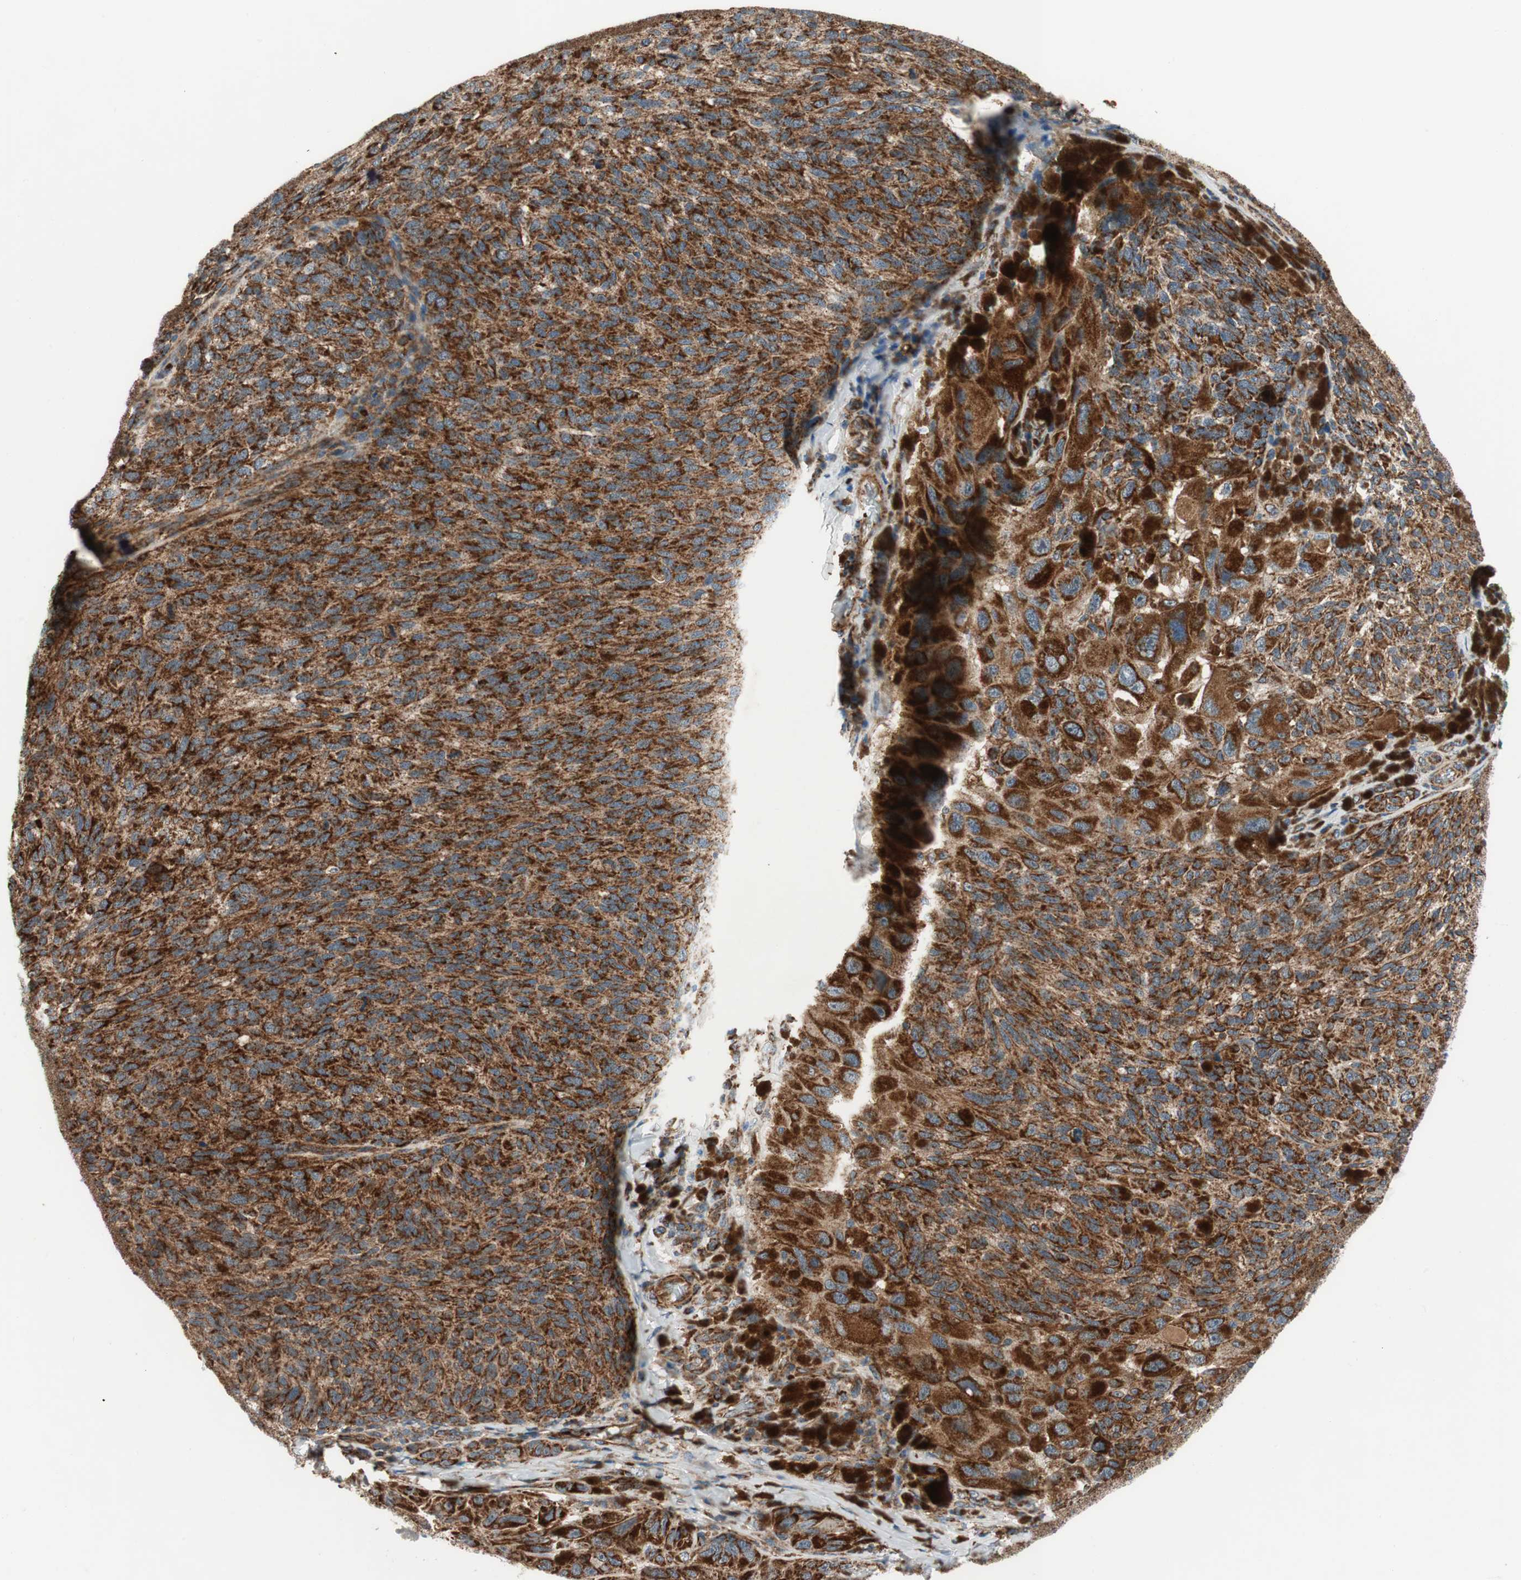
{"staining": {"intensity": "strong", "quantity": ">75%", "location": "cytoplasmic/membranous"}, "tissue": "melanoma", "cell_type": "Tumor cells", "image_type": "cancer", "snomed": [{"axis": "morphology", "description": "Malignant melanoma, NOS"}, {"axis": "topography", "description": "Skin"}], "caption": "This is a photomicrograph of immunohistochemistry staining of melanoma, which shows strong positivity in the cytoplasmic/membranous of tumor cells.", "gene": "AKAP1", "patient": {"sex": "female", "age": 73}}